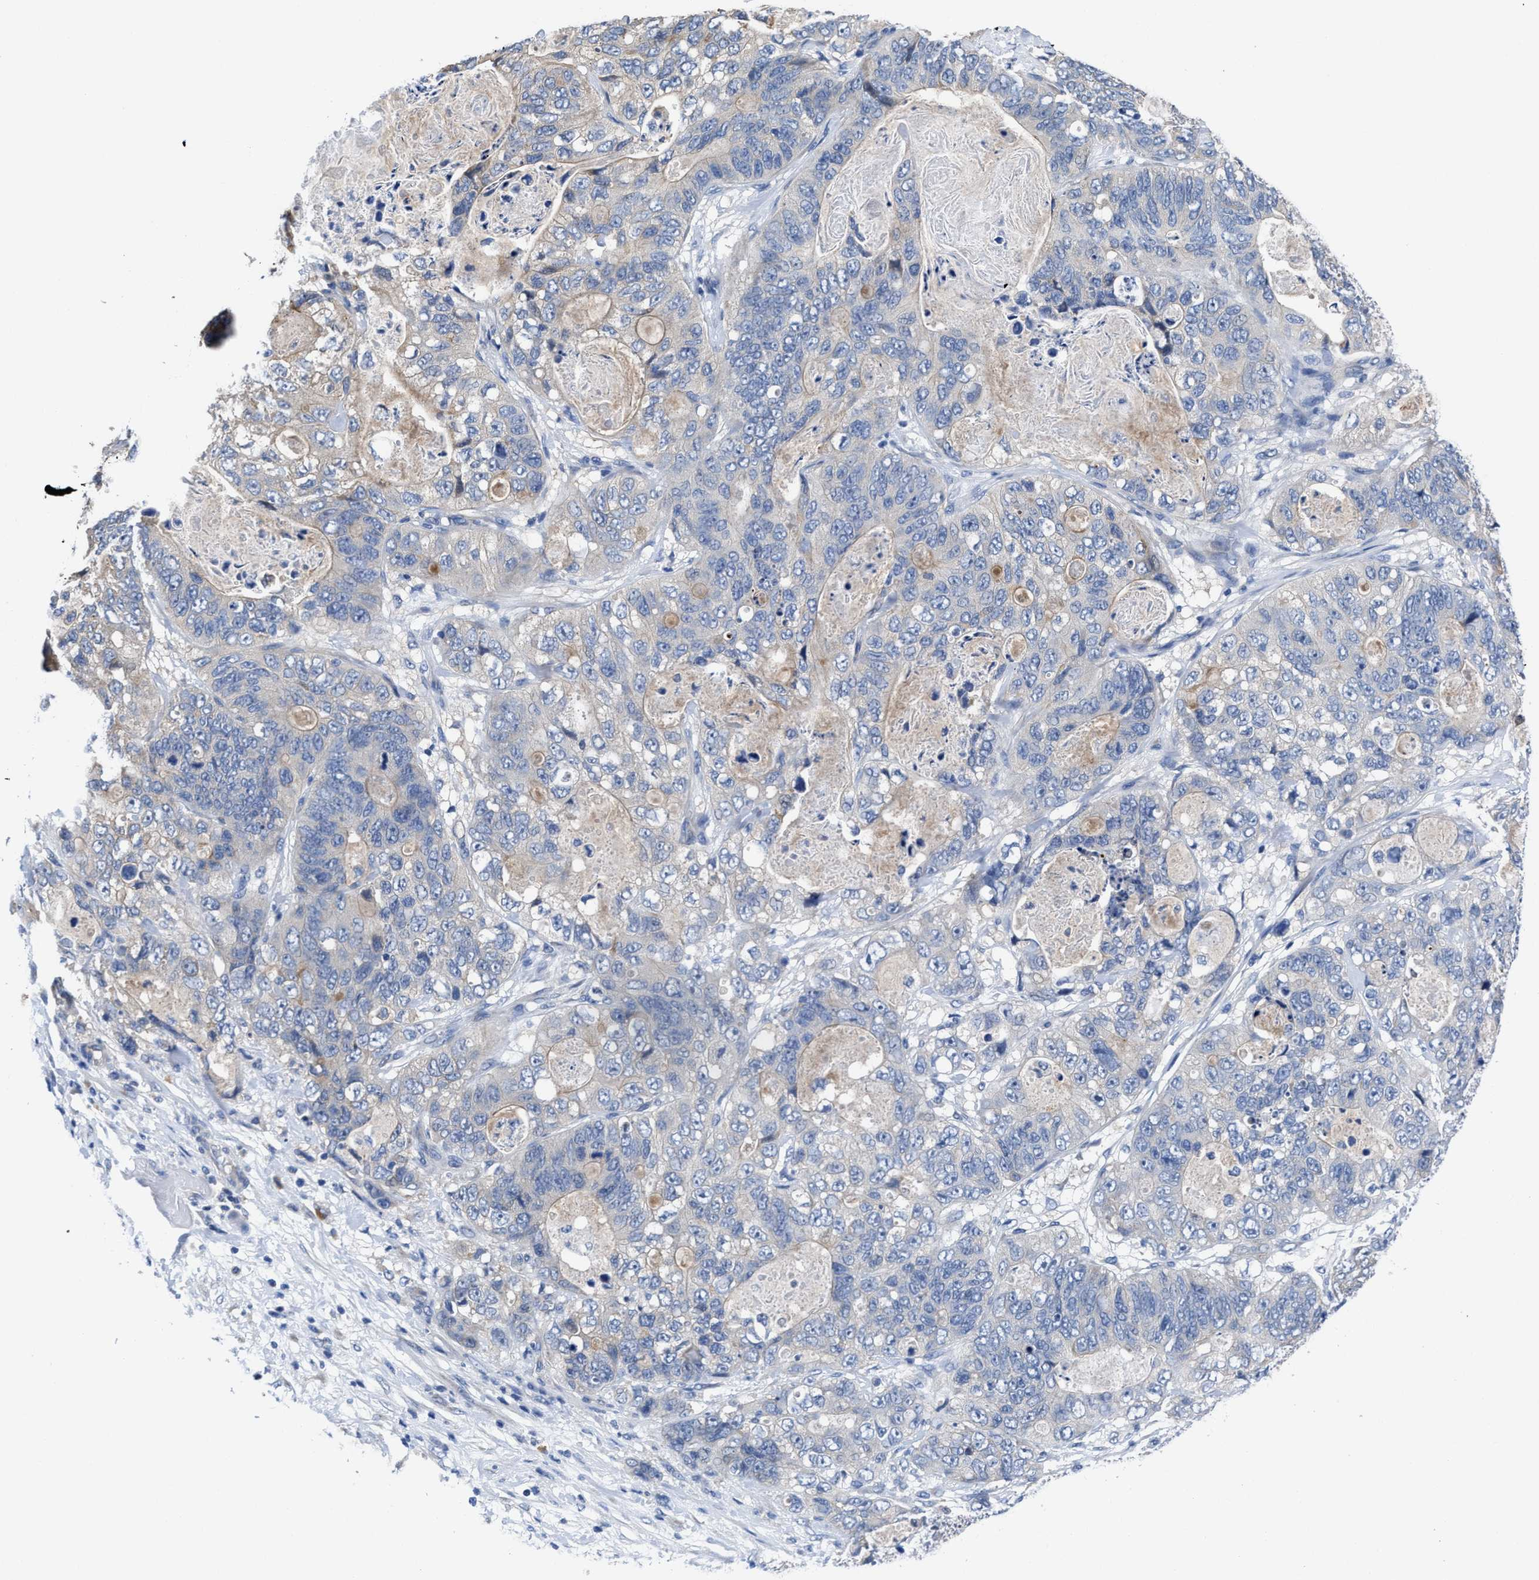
{"staining": {"intensity": "negative", "quantity": "none", "location": "none"}, "tissue": "stomach cancer", "cell_type": "Tumor cells", "image_type": "cancer", "snomed": [{"axis": "morphology", "description": "Normal tissue, NOS"}, {"axis": "morphology", "description": "Adenocarcinoma, NOS"}, {"axis": "topography", "description": "Stomach"}], "caption": "Tumor cells show no significant protein expression in stomach cancer (adenocarcinoma).", "gene": "HOOK1", "patient": {"sex": "female", "age": 89}}